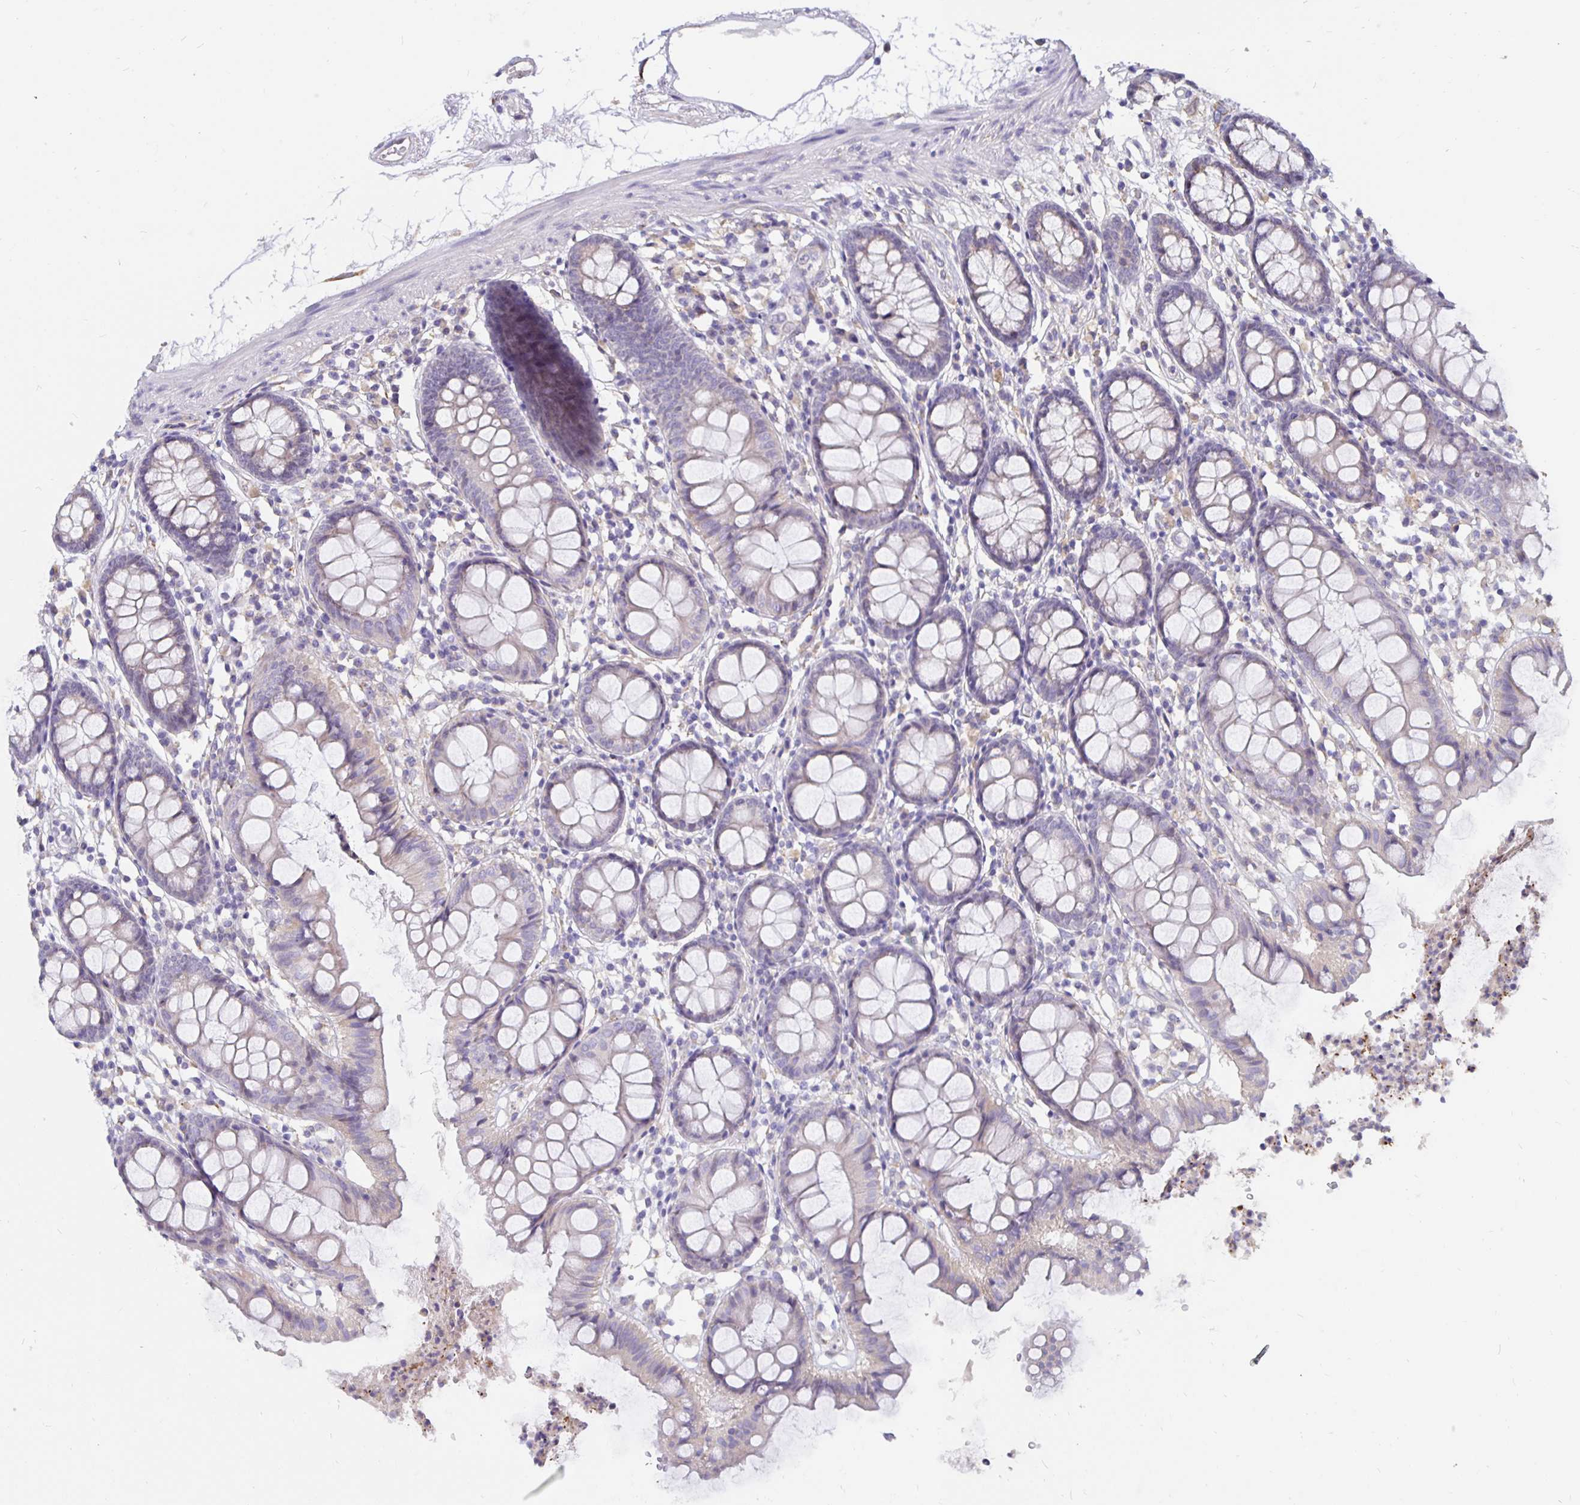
{"staining": {"intensity": "negative", "quantity": "none", "location": "none"}, "tissue": "colon", "cell_type": "Endothelial cells", "image_type": "normal", "snomed": [{"axis": "morphology", "description": "Normal tissue, NOS"}, {"axis": "topography", "description": "Colon"}], "caption": "This is a micrograph of immunohistochemistry (IHC) staining of normal colon, which shows no positivity in endothelial cells.", "gene": "DNAI2", "patient": {"sex": "female", "age": 84}}